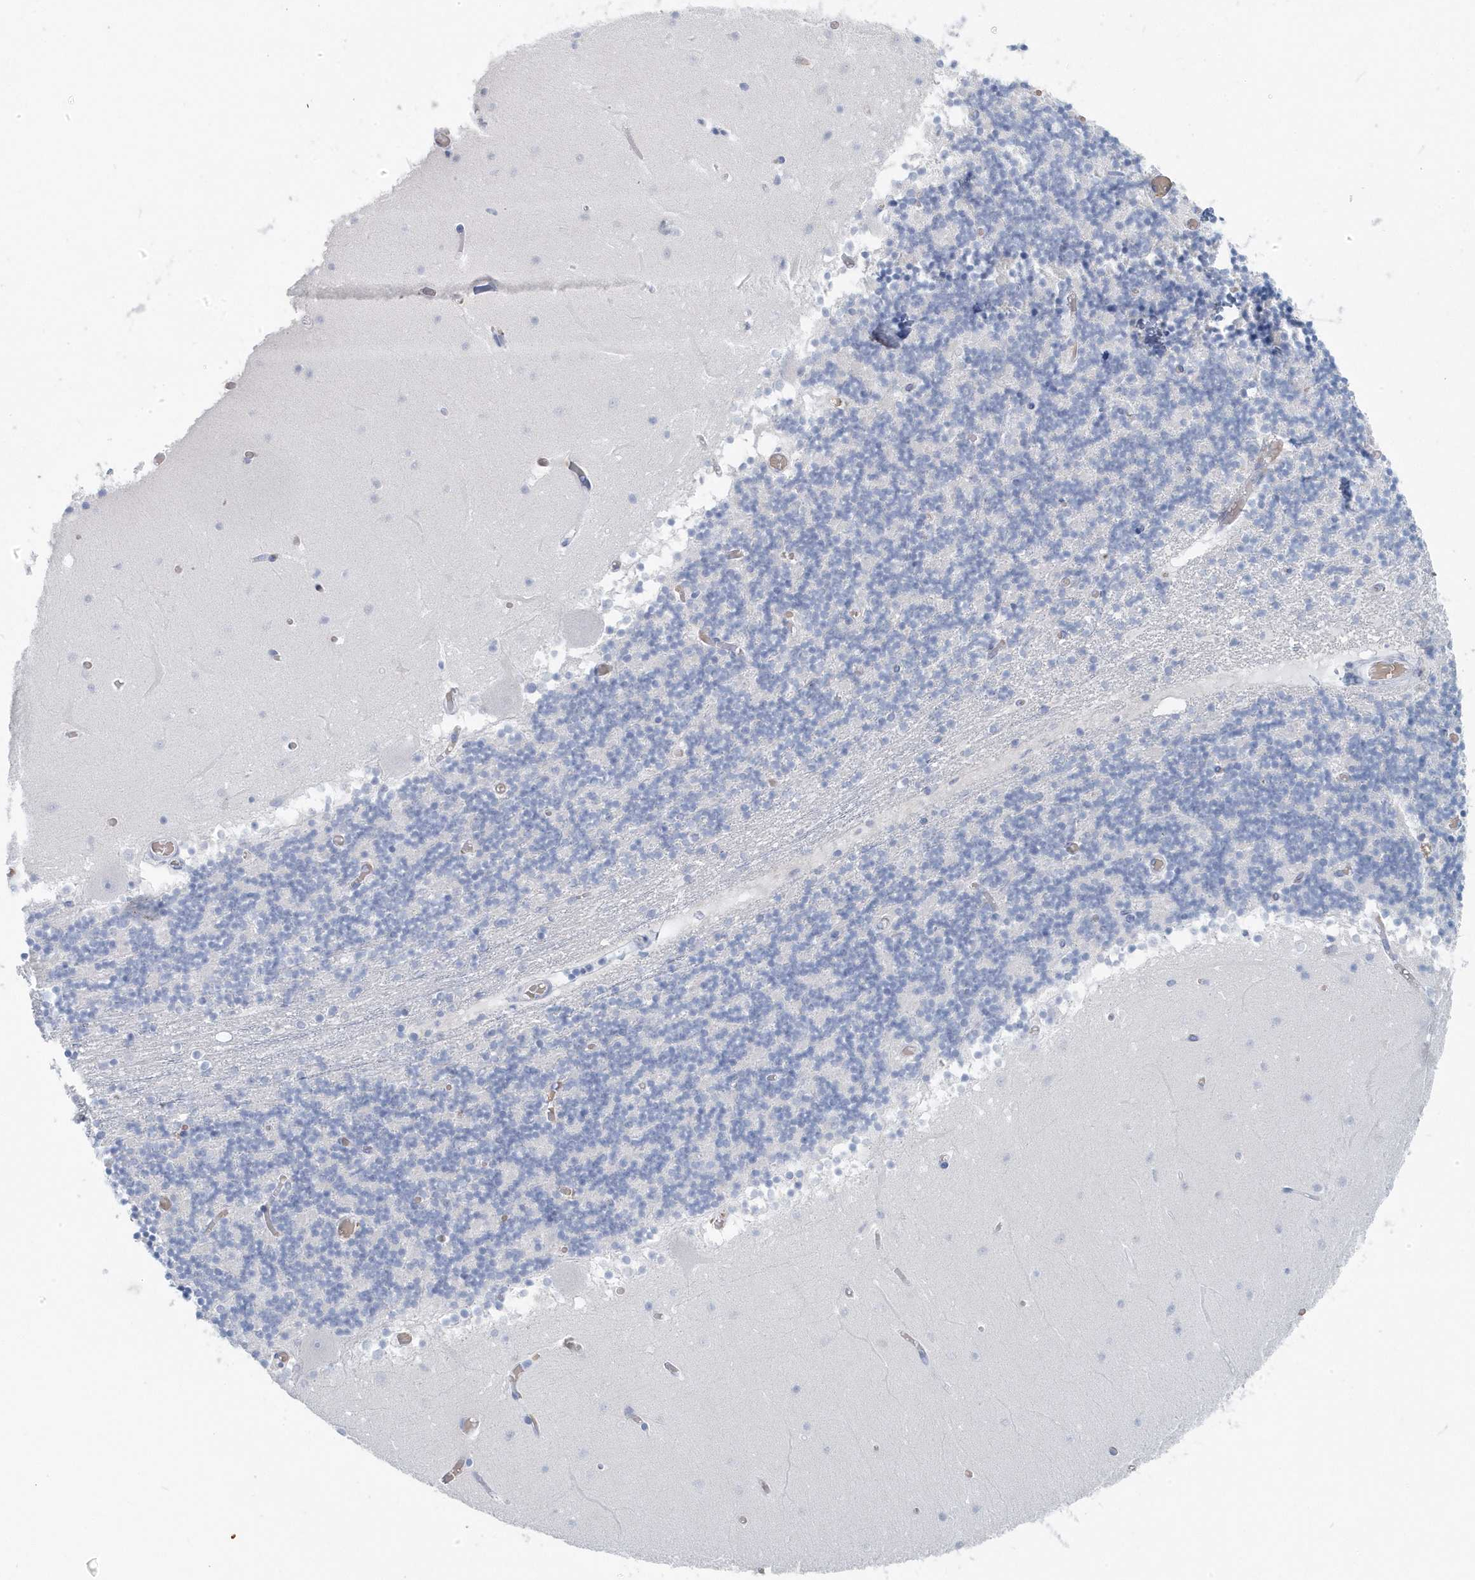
{"staining": {"intensity": "negative", "quantity": "none", "location": "none"}, "tissue": "cerebellum", "cell_type": "Cells in granular layer", "image_type": "normal", "snomed": [{"axis": "morphology", "description": "Normal tissue, NOS"}, {"axis": "topography", "description": "Cerebellum"}], "caption": "Immunohistochemistry photomicrograph of benign human cerebellum stained for a protein (brown), which shows no expression in cells in granular layer. Nuclei are stained in blue.", "gene": "HBA2", "patient": {"sex": "female", "age": 28}}